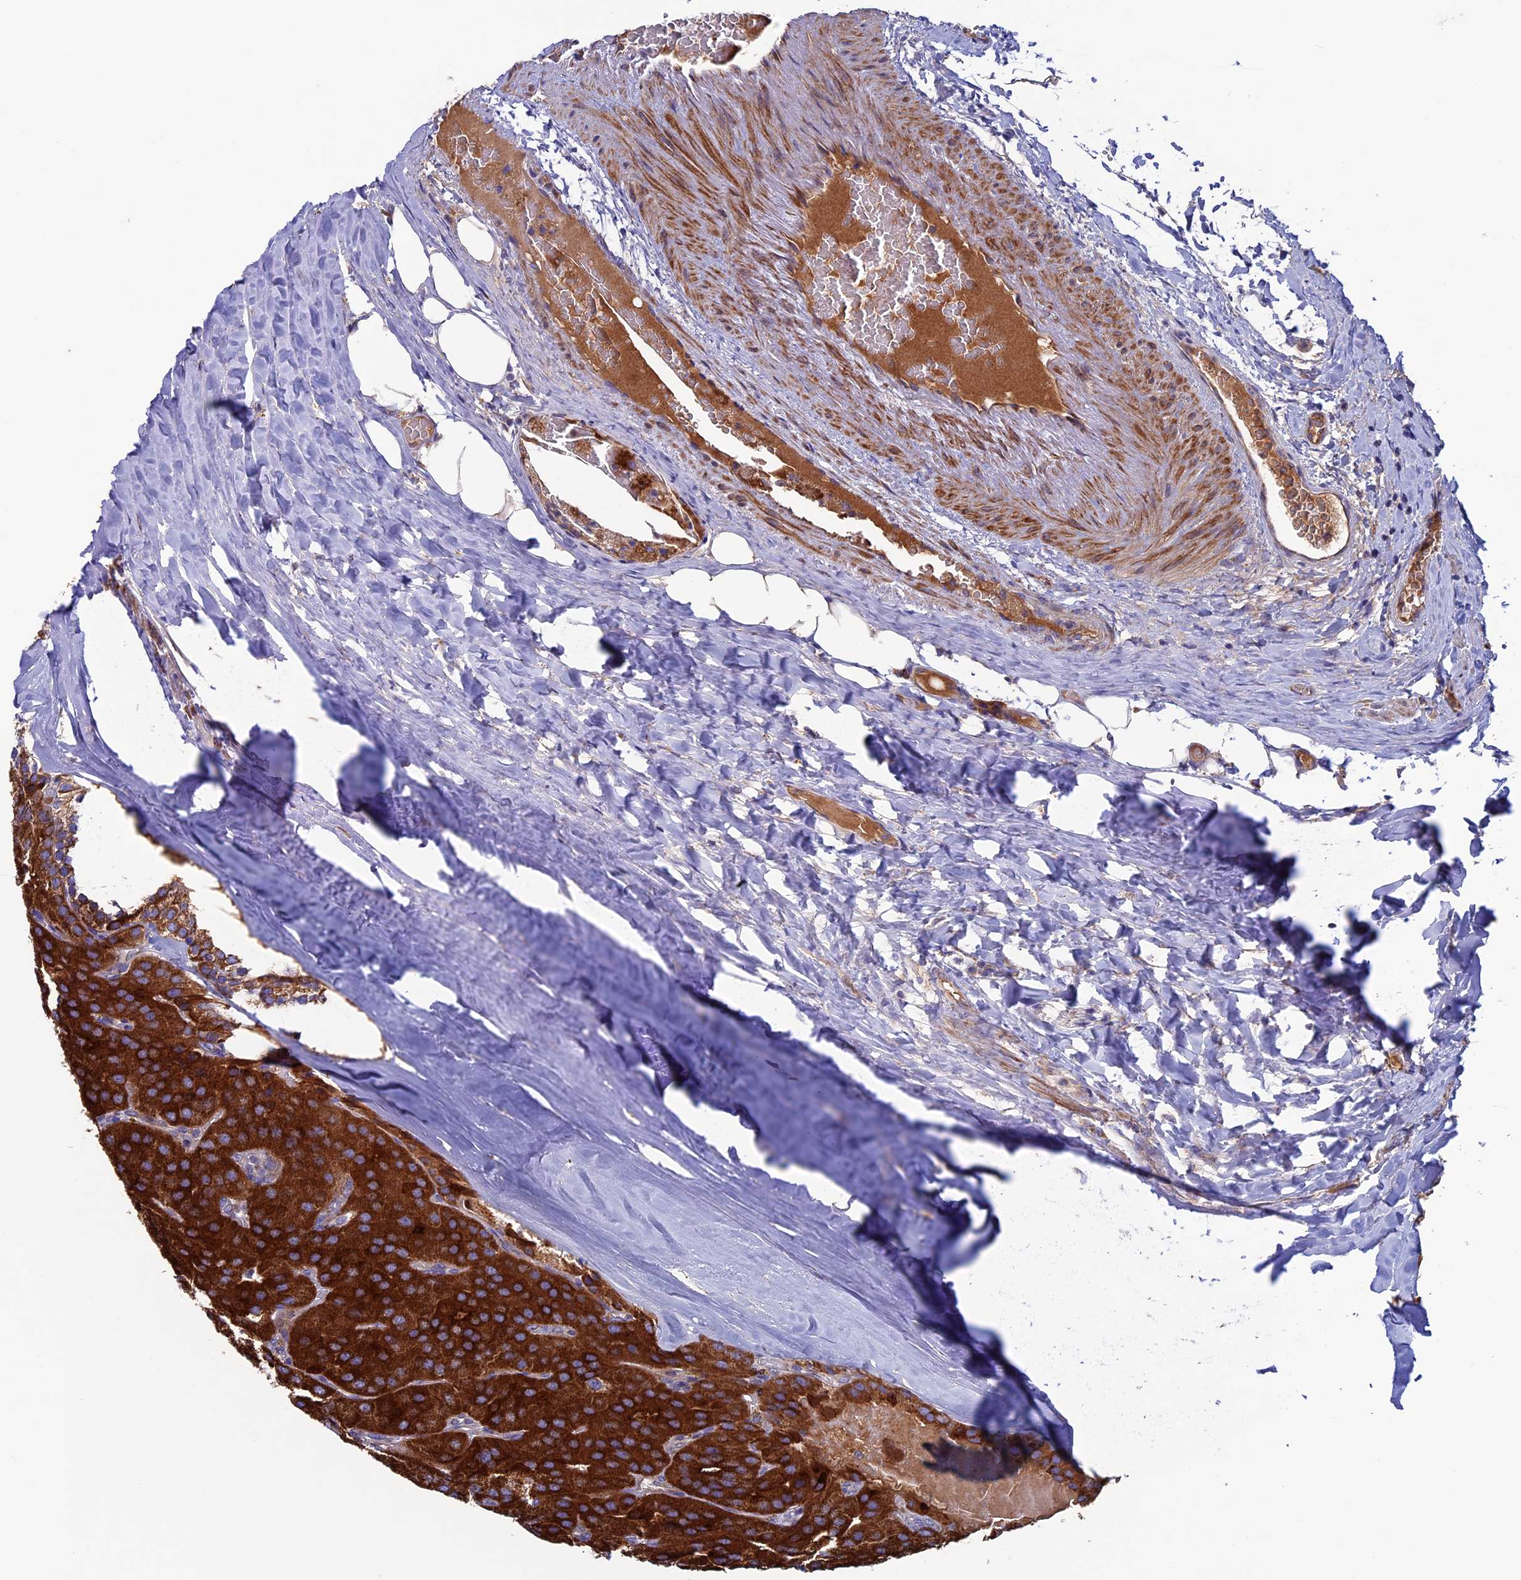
{"staining": {"intensity": "strong", "quantity": ">75%", "location": "cytoplasmic/membranous"}, "tissue": "parathyroid gland", "cell_type": "Glandular cells", "image_type": "normal", "snomed": [{"axis": "morphology", "description": "Normal tissue, NOS"}, {"axis": "morphology", "description": "Adenoma, NOS"}, {"axis": "topography", "description": "Parathyroid gland"}], "caption": "Immunohistochemical staining of benign parathyroid gland demonstrates high levels of strong cytoplasmic/membranous staining in approximately >75% of glandular cells.", "gene": "SLC15A5", "patient": {"sex": "female", "age": 86}}